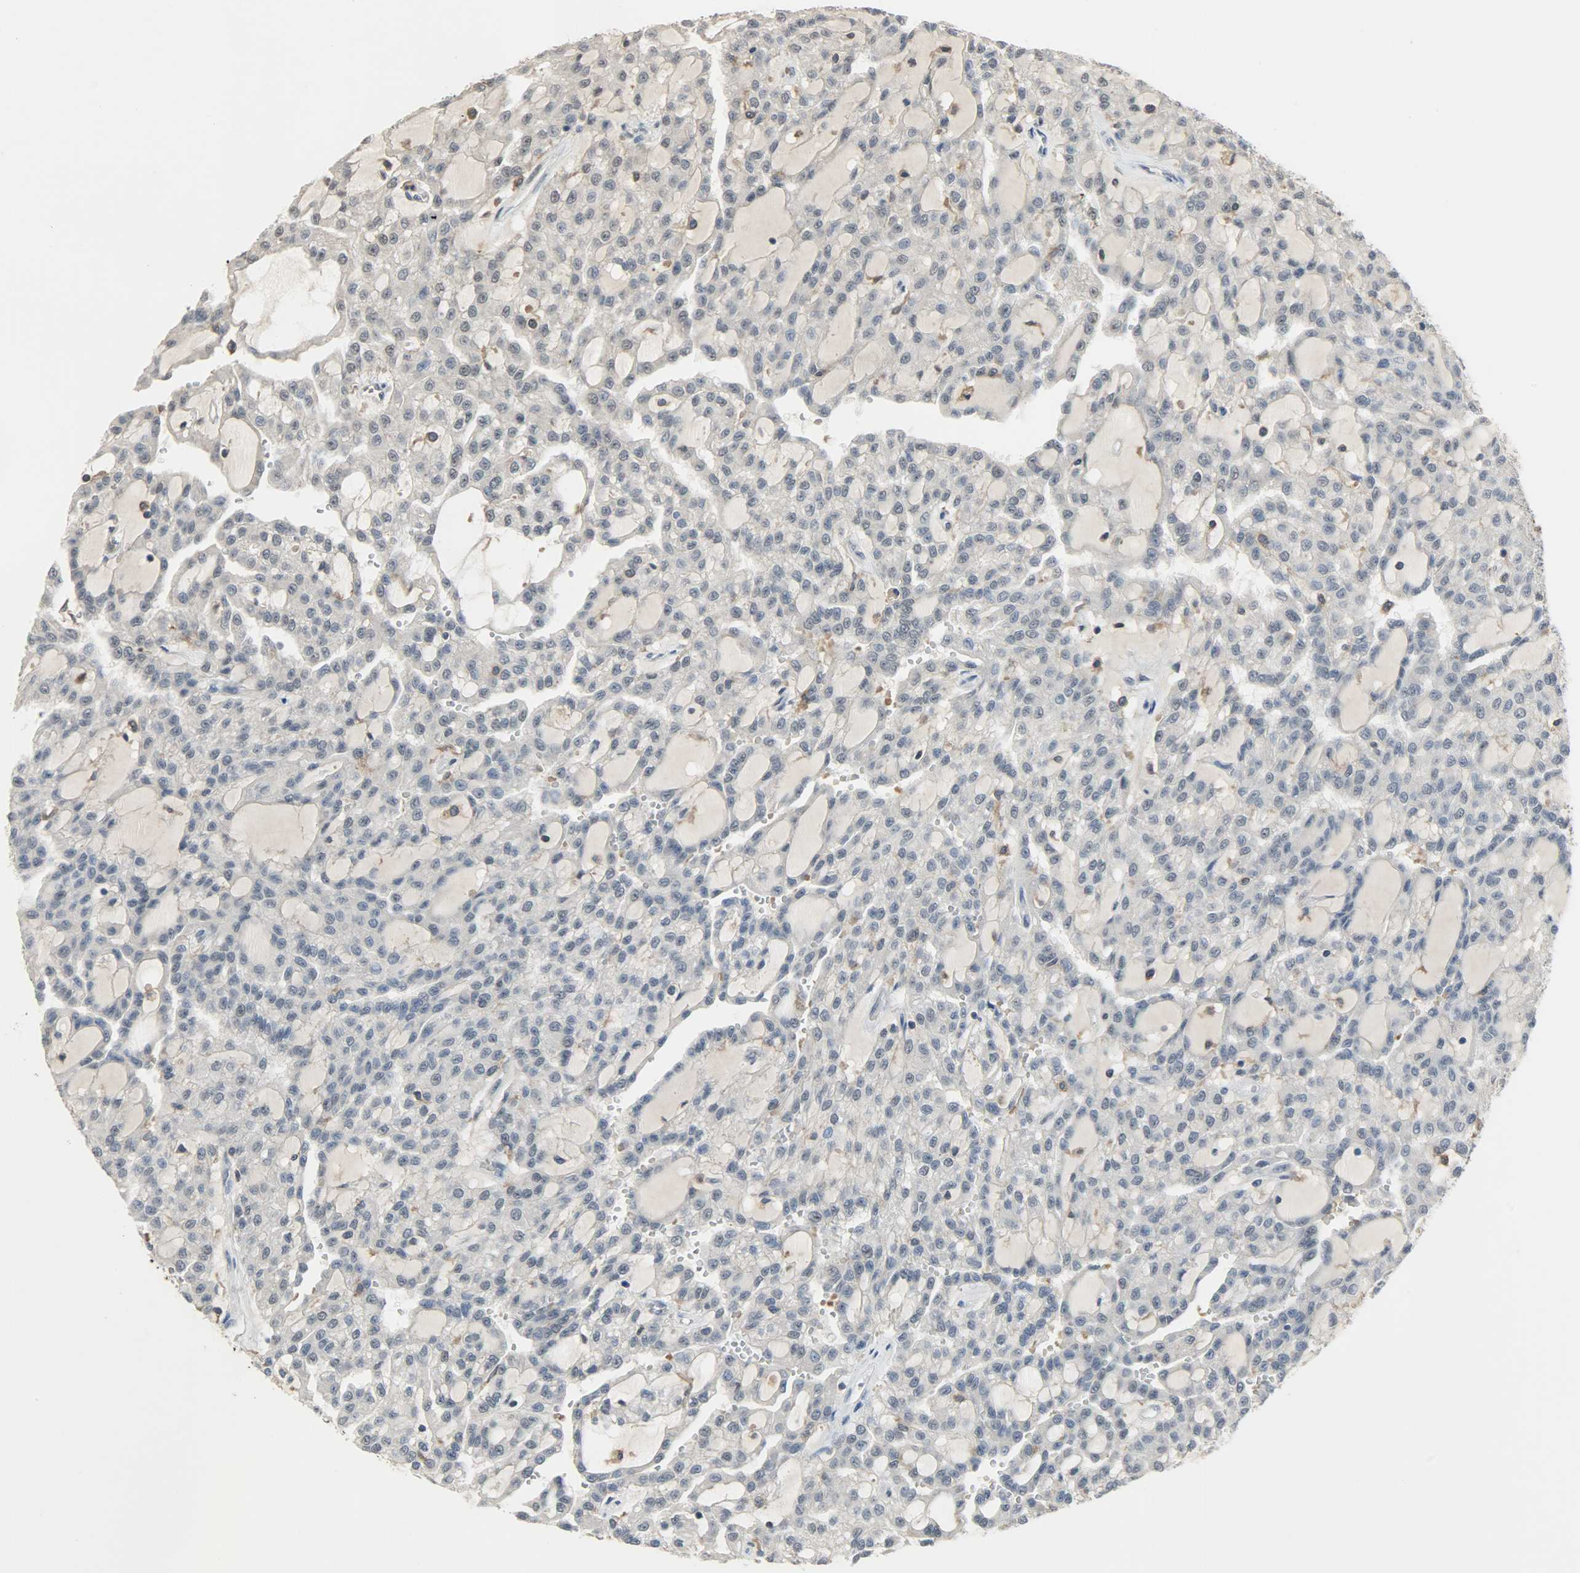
{"staining": {"intensity": "negative", "quantity": "none", "location": "none"}, "tissue": "renal cancer", "cell_type": "Tumor cells", "image_type": "cancer", "snomed": [{"axis": "morphology", "description": "Adenocarcinoma, NOS"}, {"axis": "topography", "description": "Kidney"}], "caption": "Immunohistochemistry (IHC) of human renal cancer reveals no staining in tumor cells.", "gene": "SKAP2", "patient": {"sex": "male", "age": 63}}